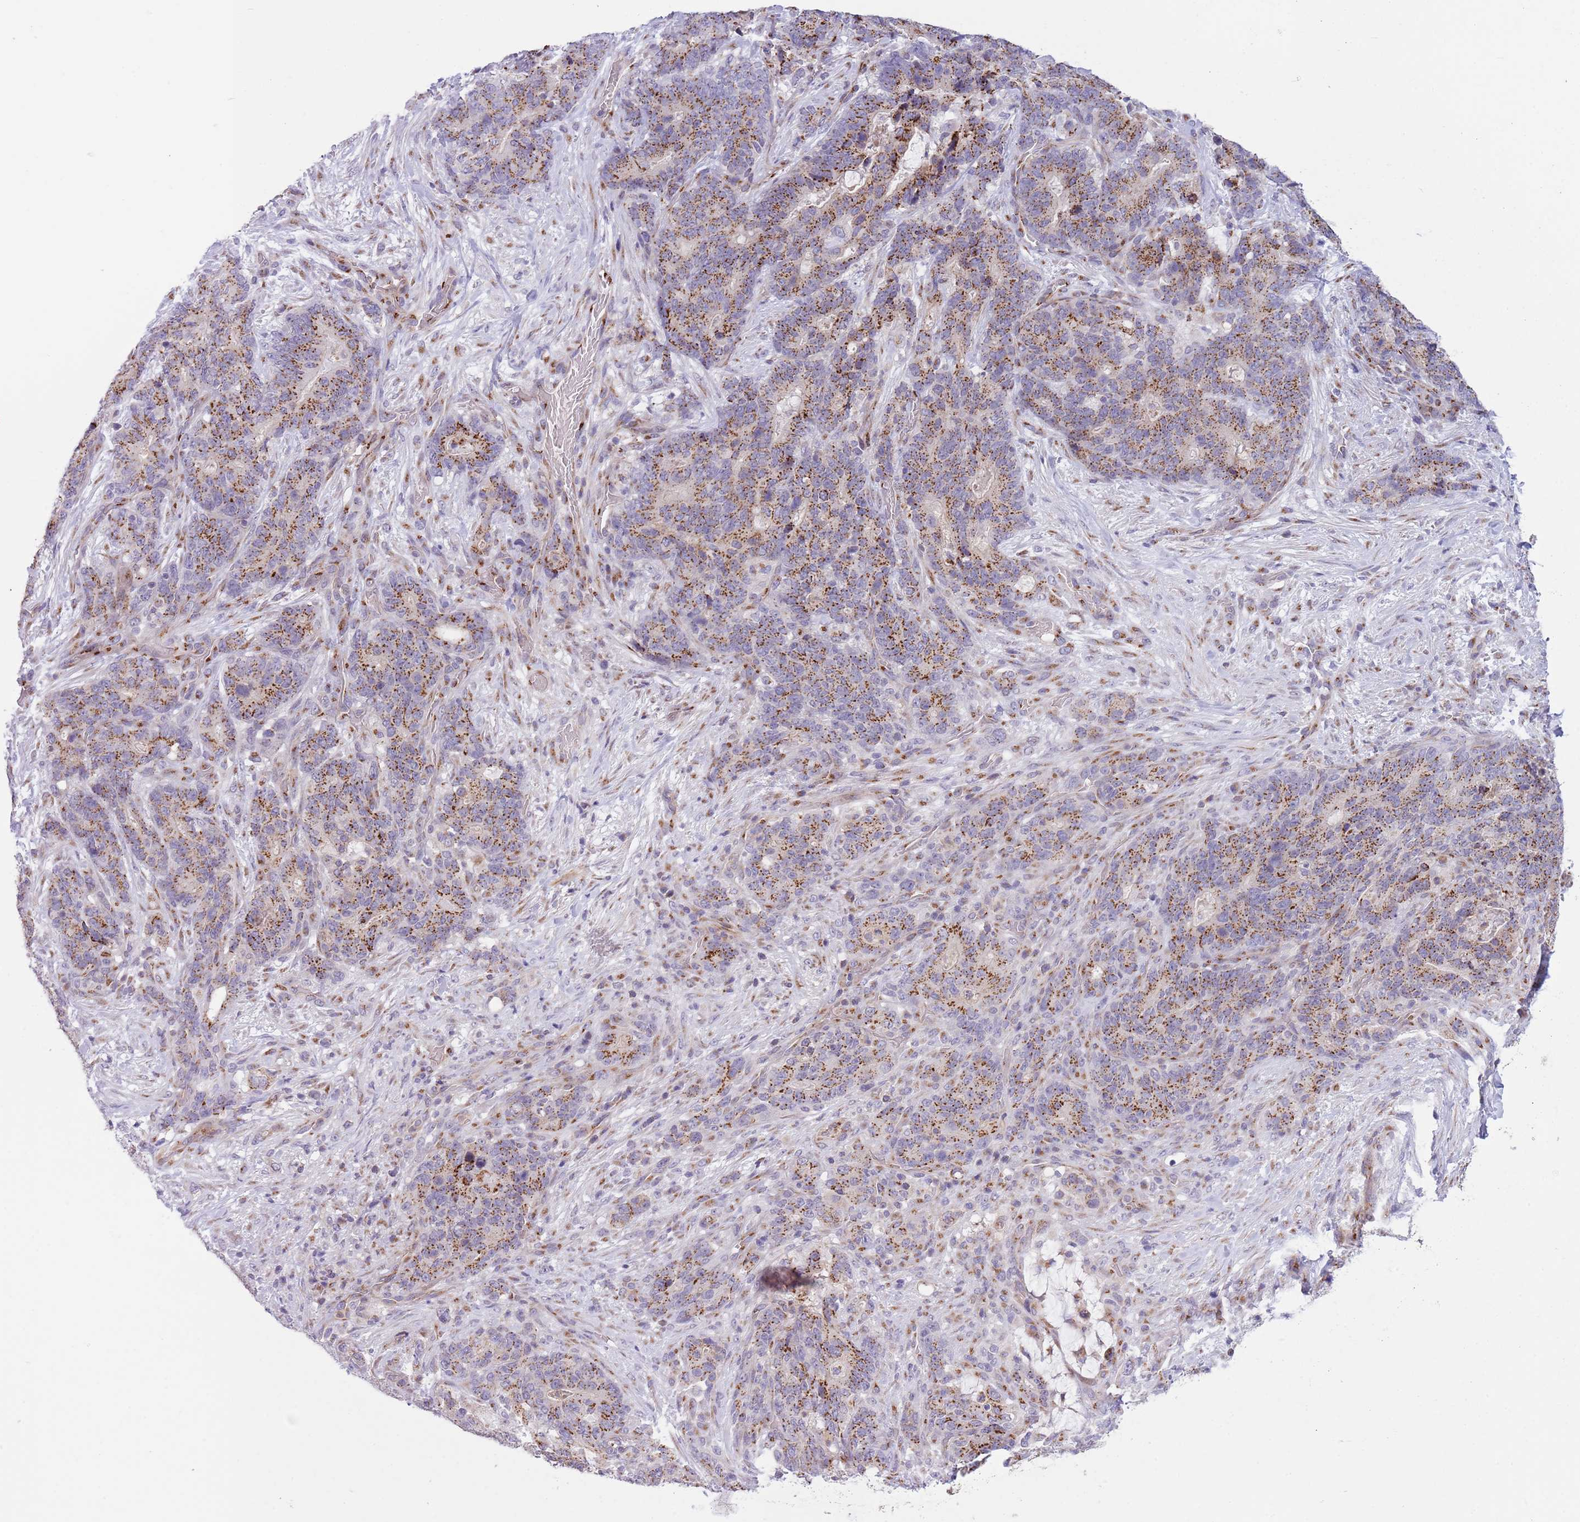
{"staining": {"intensity": "strong", "quantity": ">75%", "location": "cytoplasmic/membranous"}, "tissue": "stomach cancer", "cell_type": "Tumor cells", "image_type": "cancer", "snomed": [{"axis": "morphology", "description": "Normal tissue, NOS"}, {"axis": "morphology", "description": "Adenocarcinoma, NOS"}, {"axis": "topography", "description": "Stomach"}], "caption": "Protein expression analysis of stomach cancer (adenocarcinoma) reveals strong cytoplasmic/membranous staining in about >75% of tumor cells.", "gene": "C20orf96", "patient": {"sex": "female", "age": 64}}